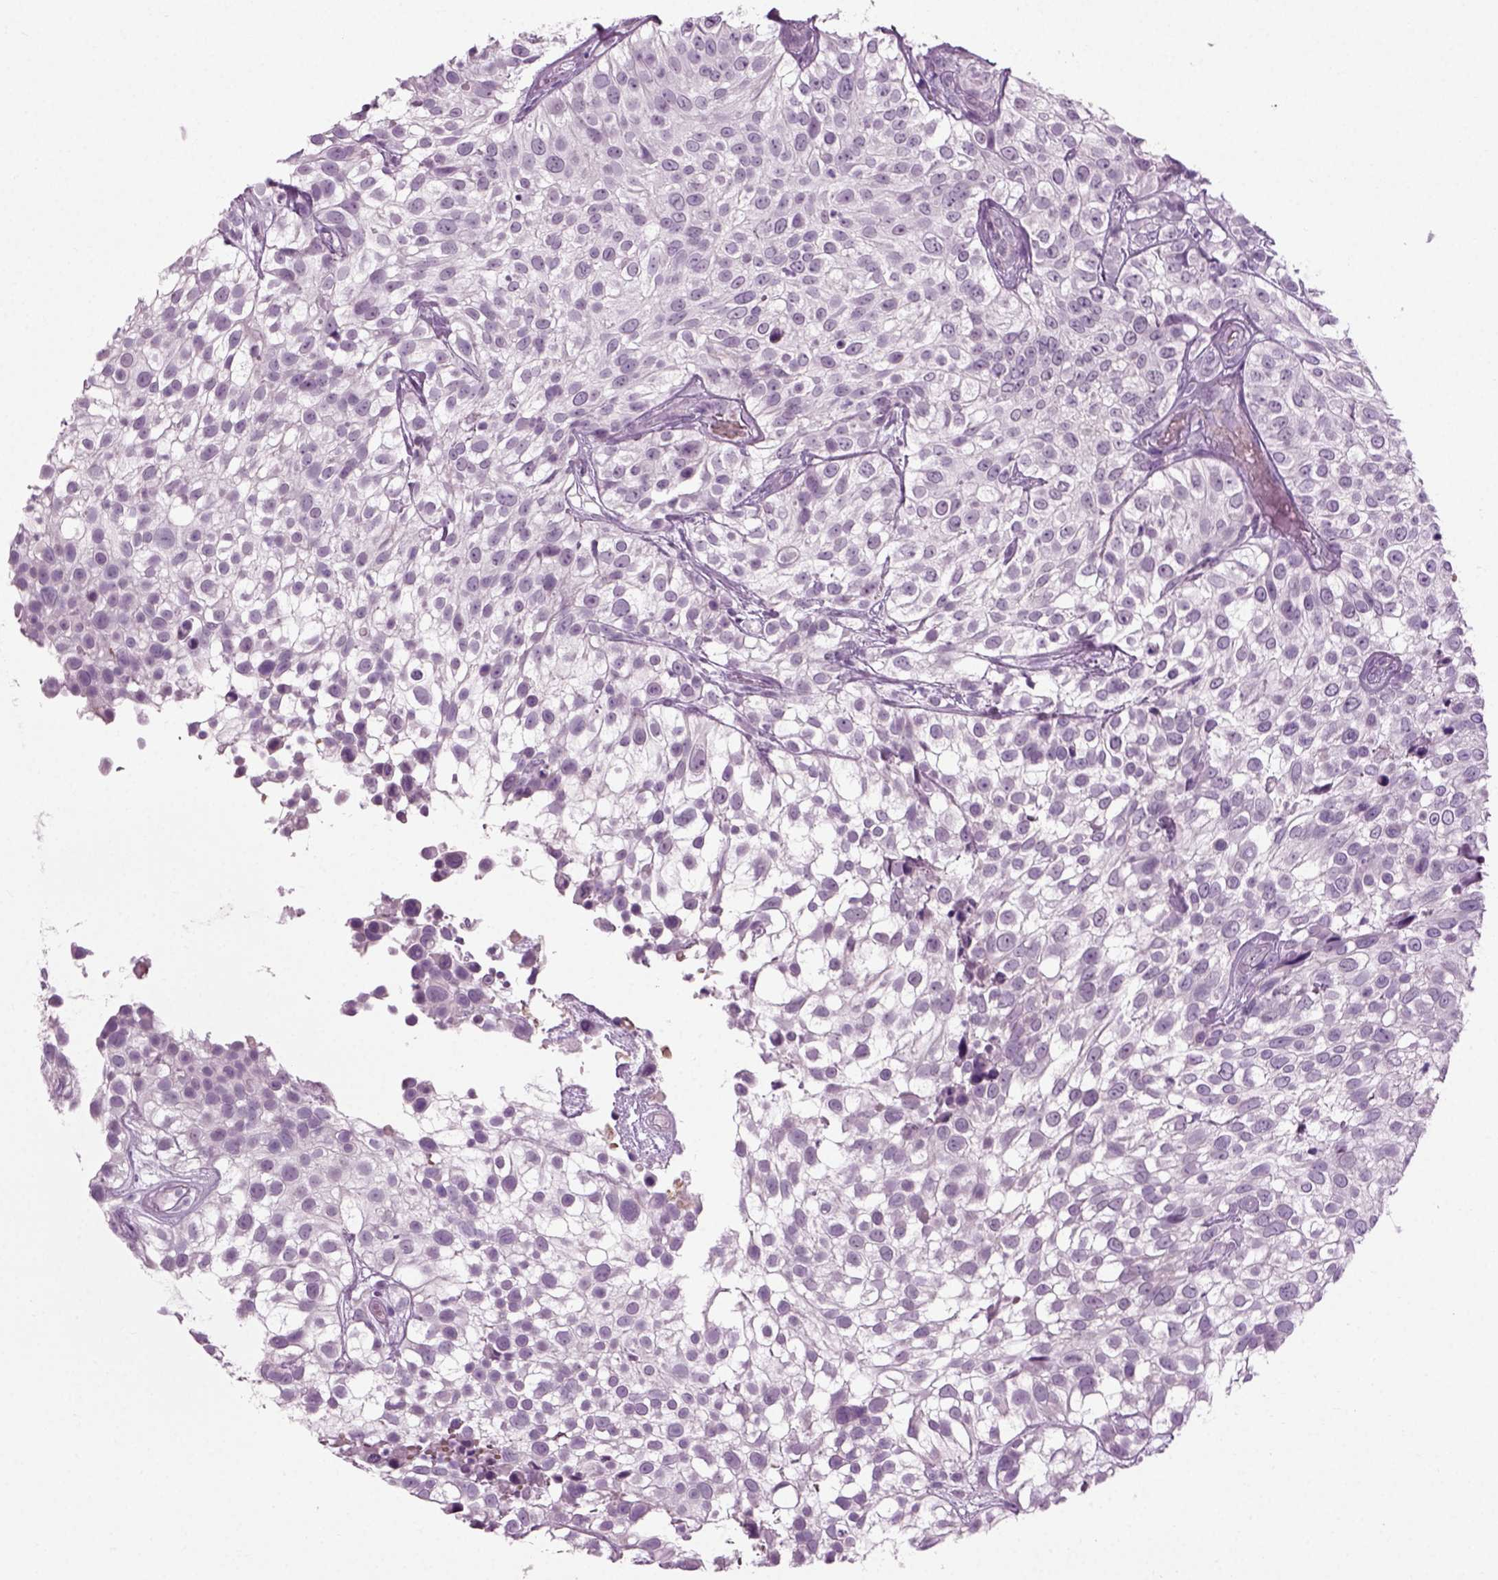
{"staining": {"intensity": "negative", "quantity": "none", "location": "none"}, "tissue": "urothelial cancer", "cell_type": "Tumor cells", "image_type": "cancer", "snomed": [{"axis": "morphology", "description": "Urothelial carcinoma, High grade"}, {"axis": "topography", "description": "Urinary bladder"}], "caption": "The micrograph demonstrates no staining of tumor cells in urothelial cancer. (Brightfield microscopy of DAB (3,3'-diaminobenzidine) IHC at high magnification).", "gene": "ZC2HC1C", "patient": {"sex": "male", "age": 56}}